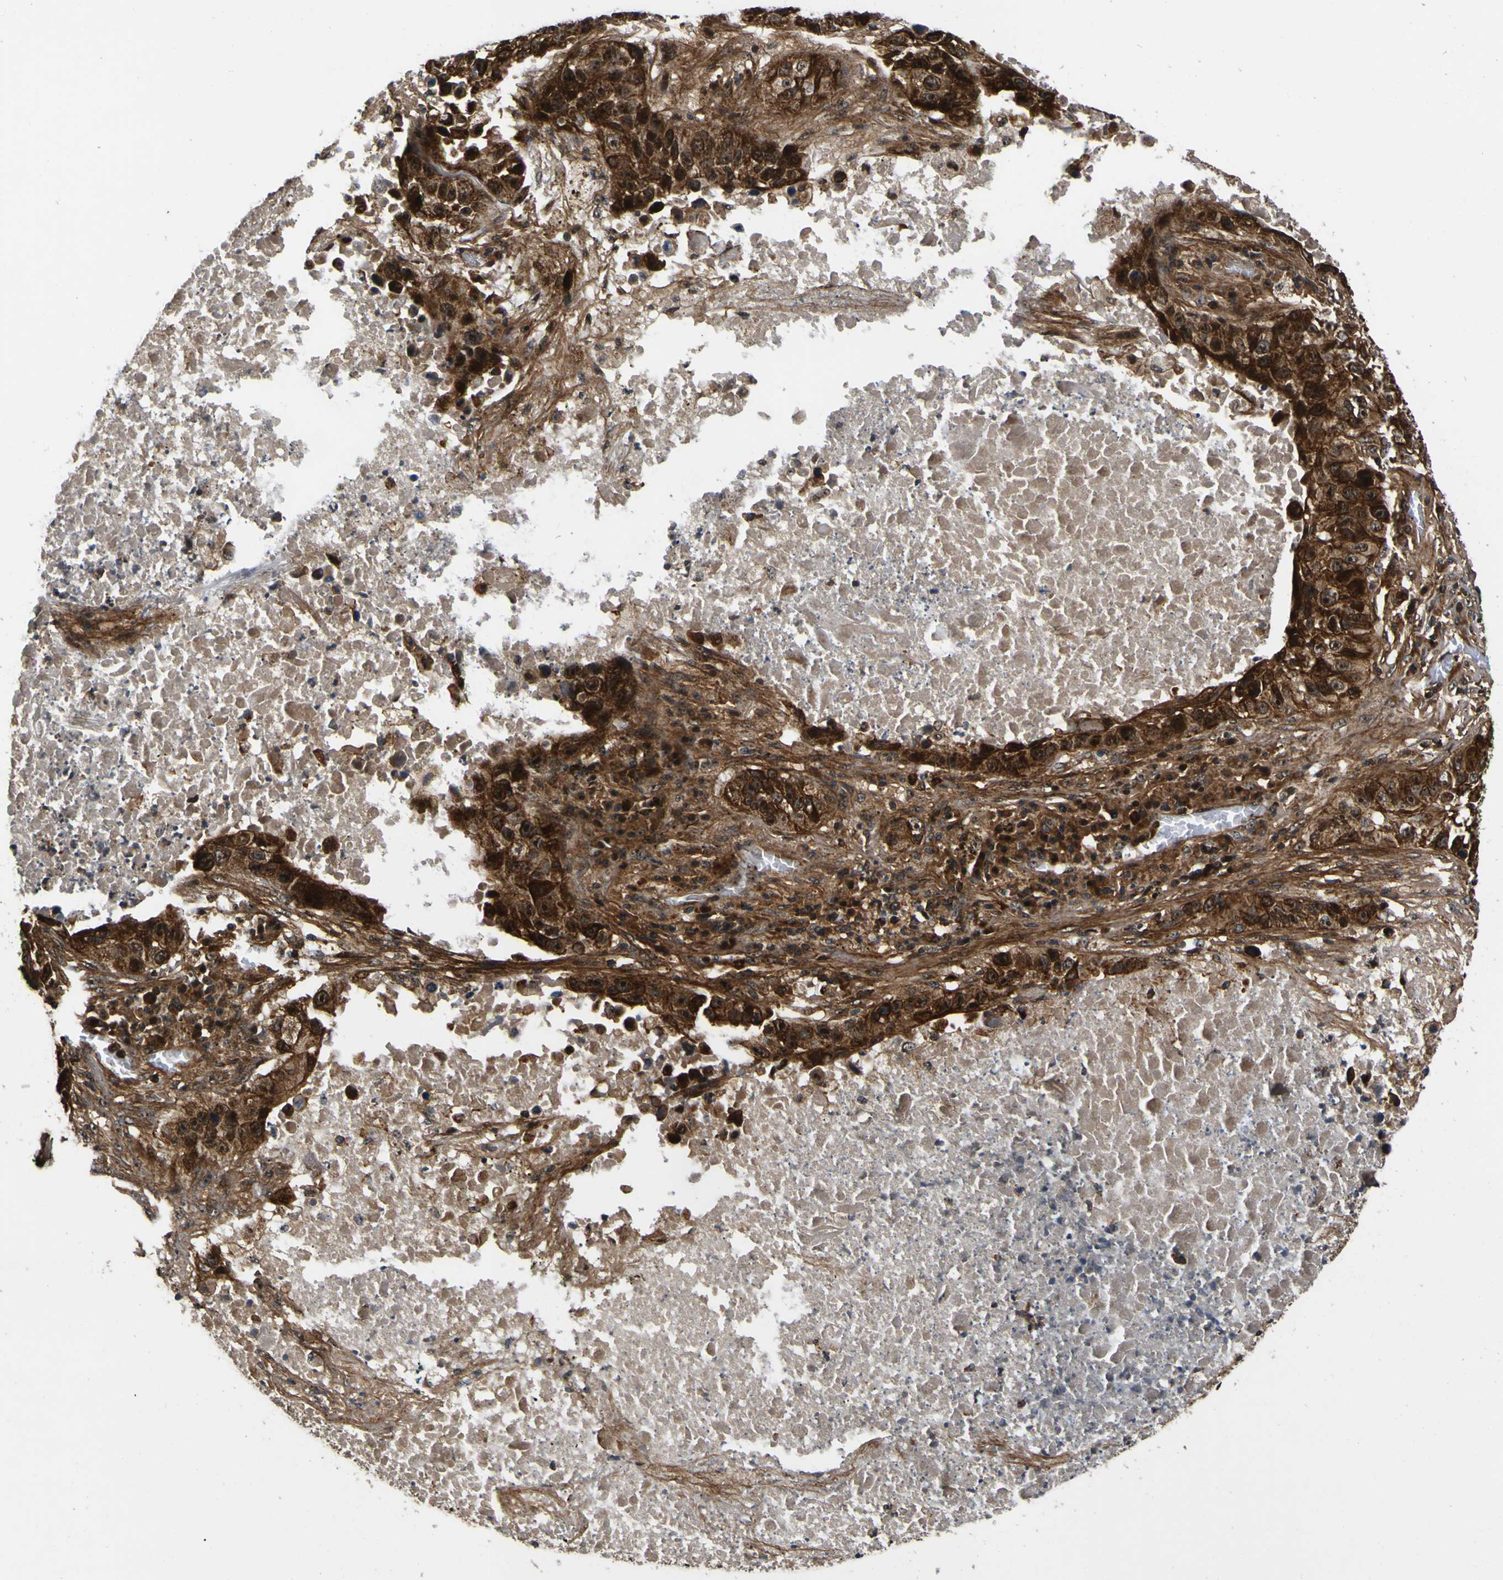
{"staining": {"intensity": "strong", "quantity": ">75%", "location": "cytoplasmic/membranous,nuclear"}, "tissue": "lung cancer", "cell_type": "Tumor cells", "image_type": "cancer", "snomed": [{"axis": "morphology", "description": "Squamous cell carcinoma, NOS"}, {"axis": "topography", "description": "Lung"}], "caption": "Brown immunohistochemical staining in human lung squamous cell carcinoma displays strong cytoplasmic/membranous and nuclear expression in approximately >75% of tumor cells. Nuclei are stained in blue.", "gene": "LRP4", "patient": {"sex": "male", "age": 57}}